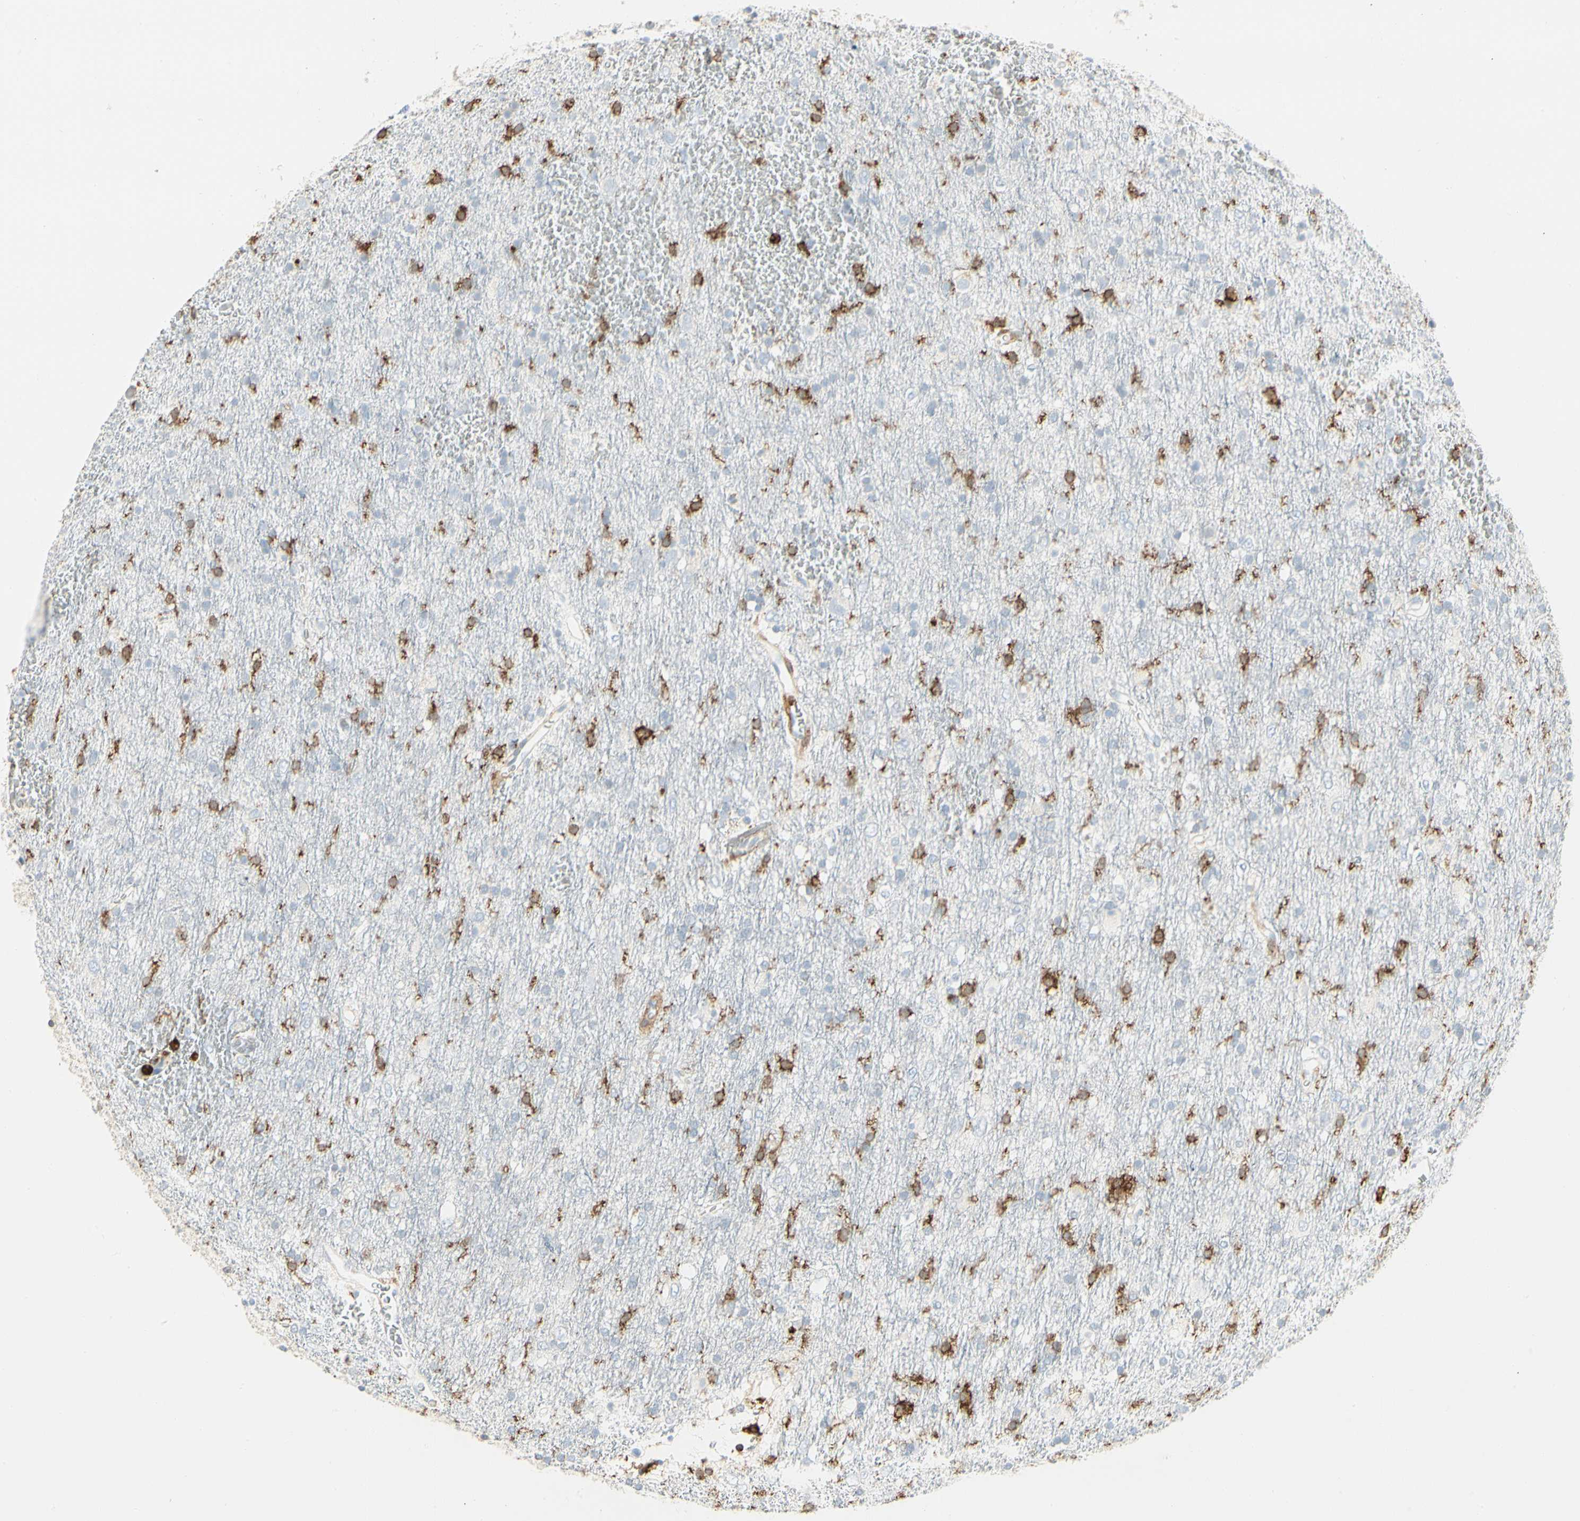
{"staining": {"intensity": "negative", "quantity": "none", "location": "none"}, "tissue": "glioma", "cell_type": "Tumor cells", "image_type": "cancer", "snomed": [{"axis": "morphology", "description": "Glioma, malignant, Low grade"}, {"axis": "topography", "description": "Brain"}], "caption": "Photomicrograph shows no protein expression in tumor cells of glioma tissue.", "gene": "ITGB2", "patient": {"sex": "male", "age": 77}}